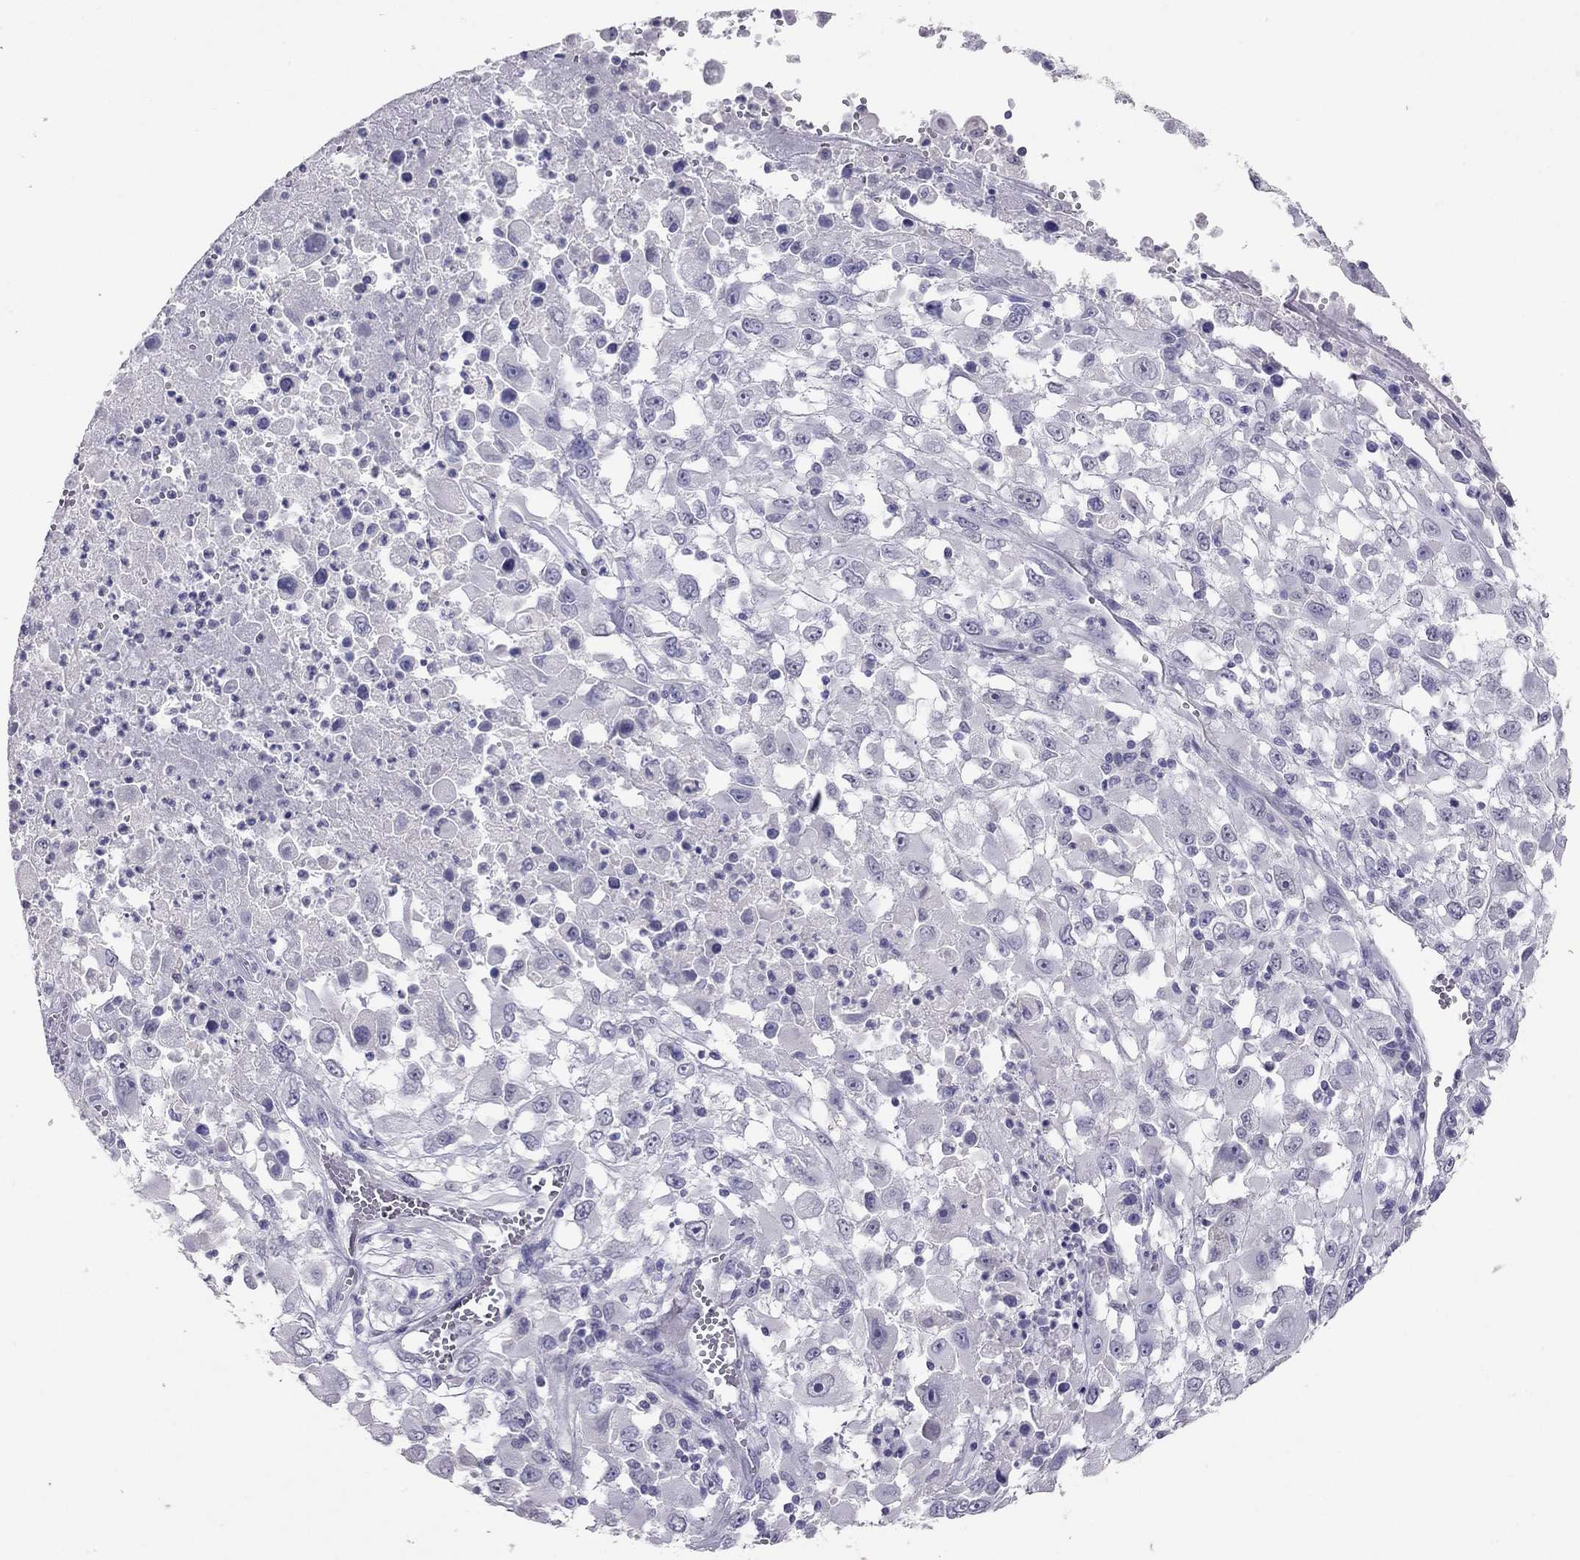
{"staining": {"intensity": "negative", "quantity": "none", "location": "none"}, "tissue": "melanoma", "cell_type": "Tumor cells", "image_type": "cancer", "snomed": [{"axis": "morphology", "description": "Malignant melanoma, Metastatic site"}, {"axis": "topography", "description": "Soft tissue"}], "caption": "Immunohistochemistry of melanoma demonstrates no staining in tumor cells.", "gene": "PSMB11", "patient": {"sex": "male", "age": 50}}